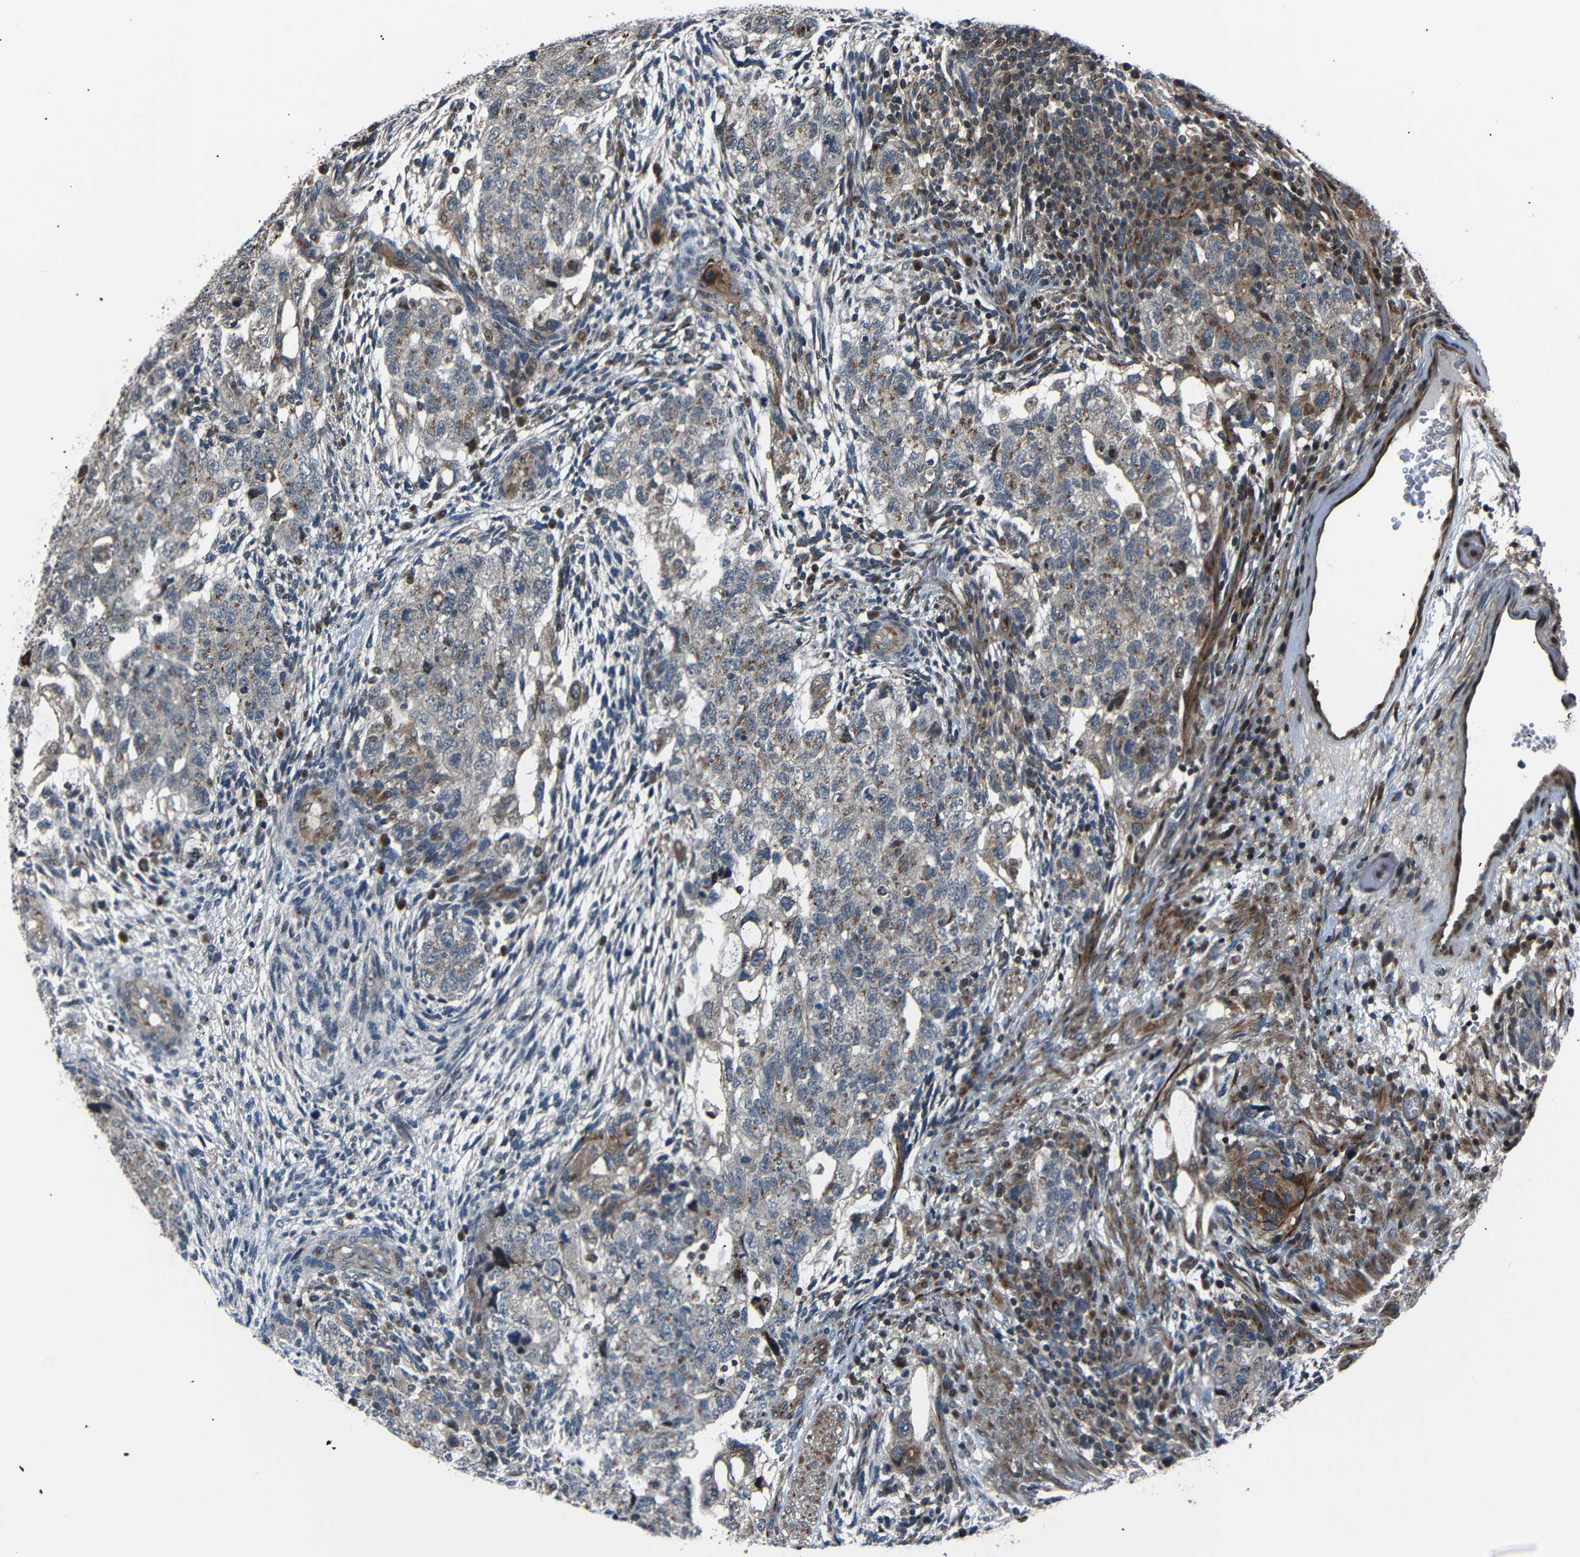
{"staining": {"intensity": "moderate", "quantity": "25%-75%", "location": "cytoplasmic/membranous"}, "tissue": "testis cancer", "cell_type": "Tumor cells", "image_type": "cancer", "snomed": [{"axis": "morphology", "description": "Normal tissue, NOS"}, {"axis": "morphology", "description": "Carcinoma, Embryonal, NOS"}, {"axis": "topography", "description": "Testis"}], "caption": "Moderate cytoplasmic/membranous staining for a protein is appreciated in approximately 25%-75% of tumor cells of testis cancer (embryonal carcinoma) using immunohistochemistry (IHC).", "gene": "AKAP9", "patient": {"sex": "male", "age": 36}}